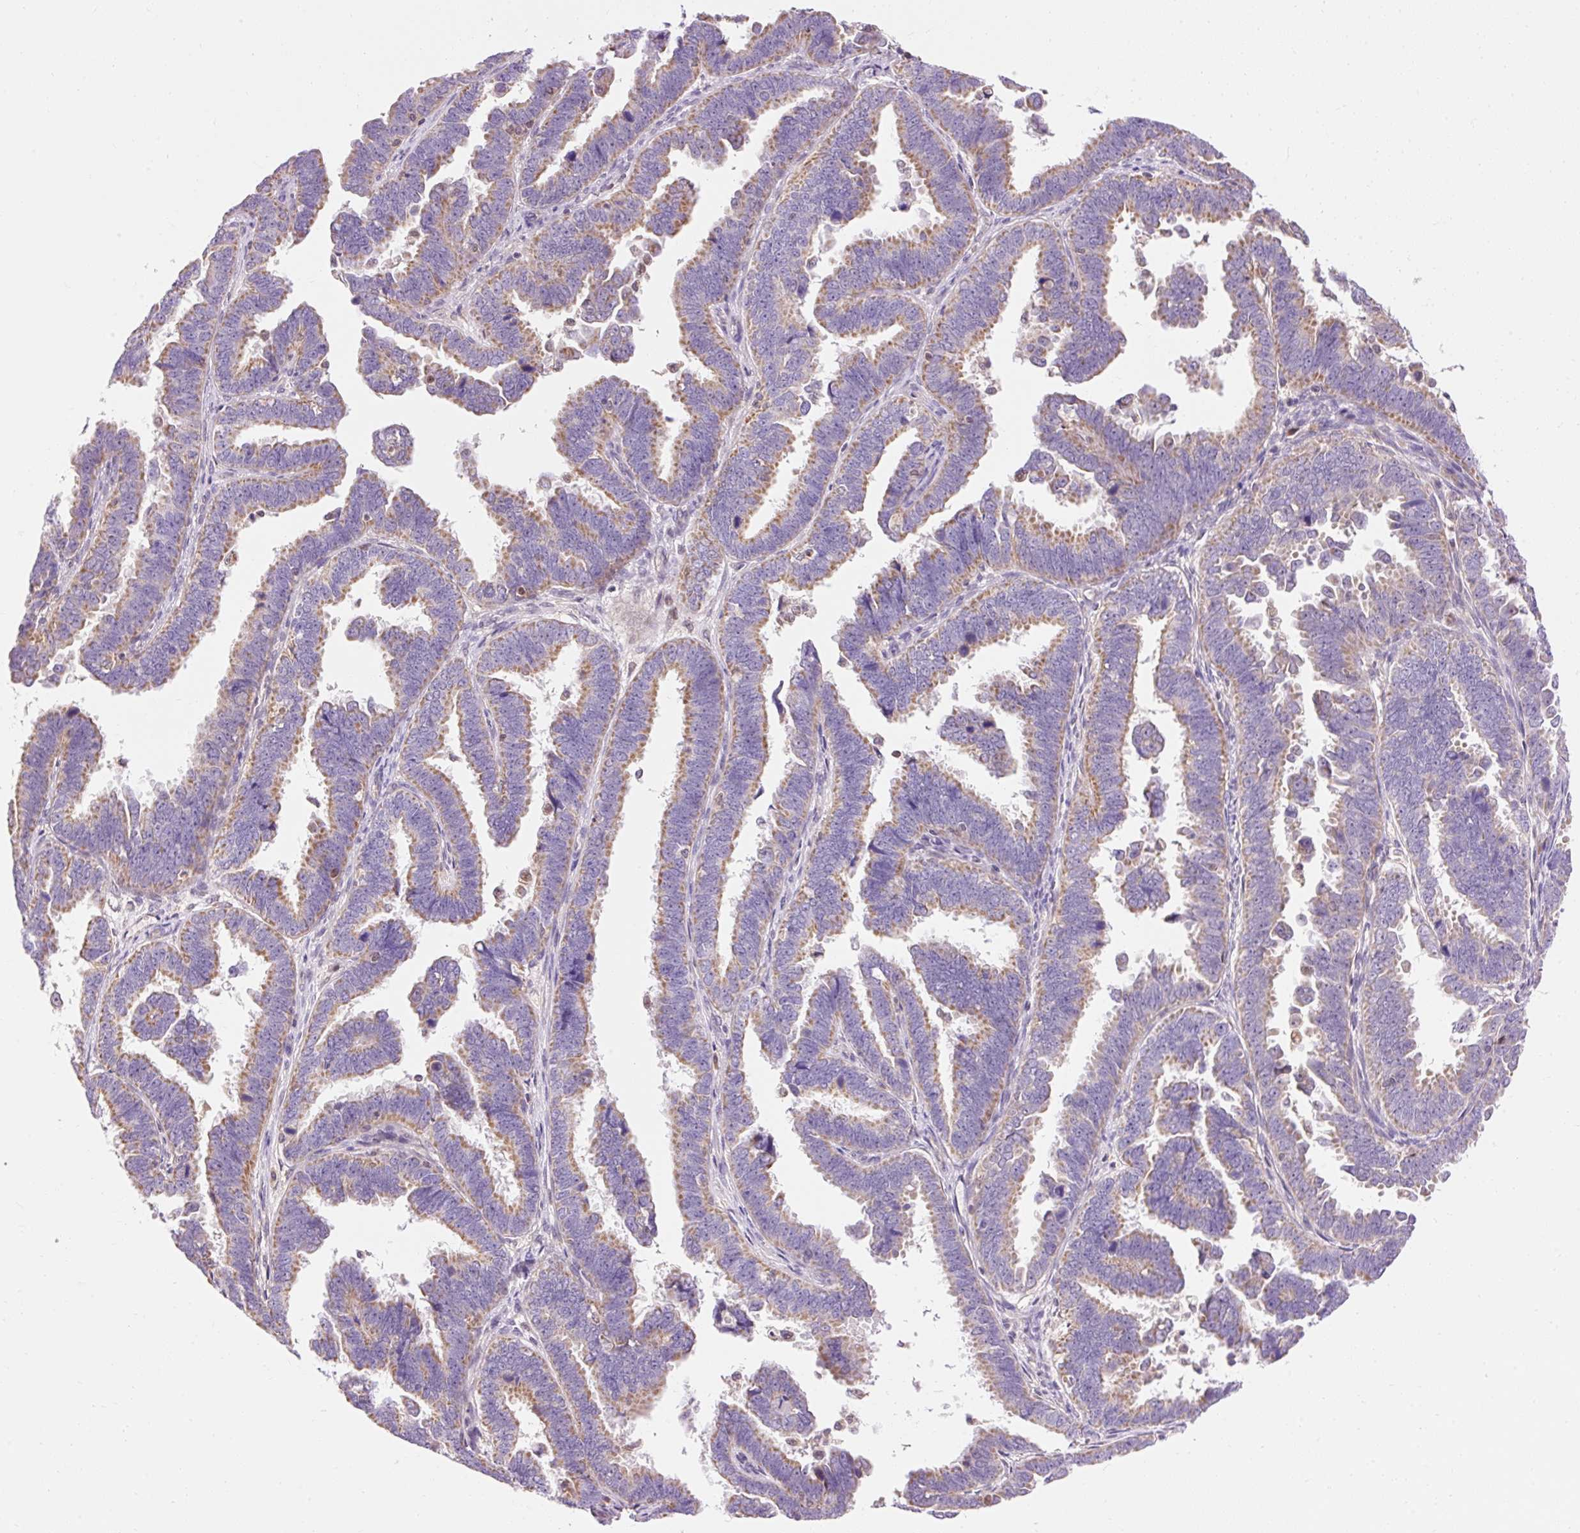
{"staining": {"intensity": "moderate", "quantity": "25%-75%", "location": "cytoplasmic/membranous"}, "tissue": "endometrial cancer", "cell_type": "Tumor cells", "image_type": "cancer", "snomed": [{"axis": "morphology", "description": "Adenocarcinoma, NOS"}, {"axis": "topography", "description": "Endometrium"}], "caption": "Endometrial adenocarcinoma stained with a protein marker exhibits moderate staining in tumor cells.", "gene": "IMMT", "patient": {"sex": "female", "age": 75}}